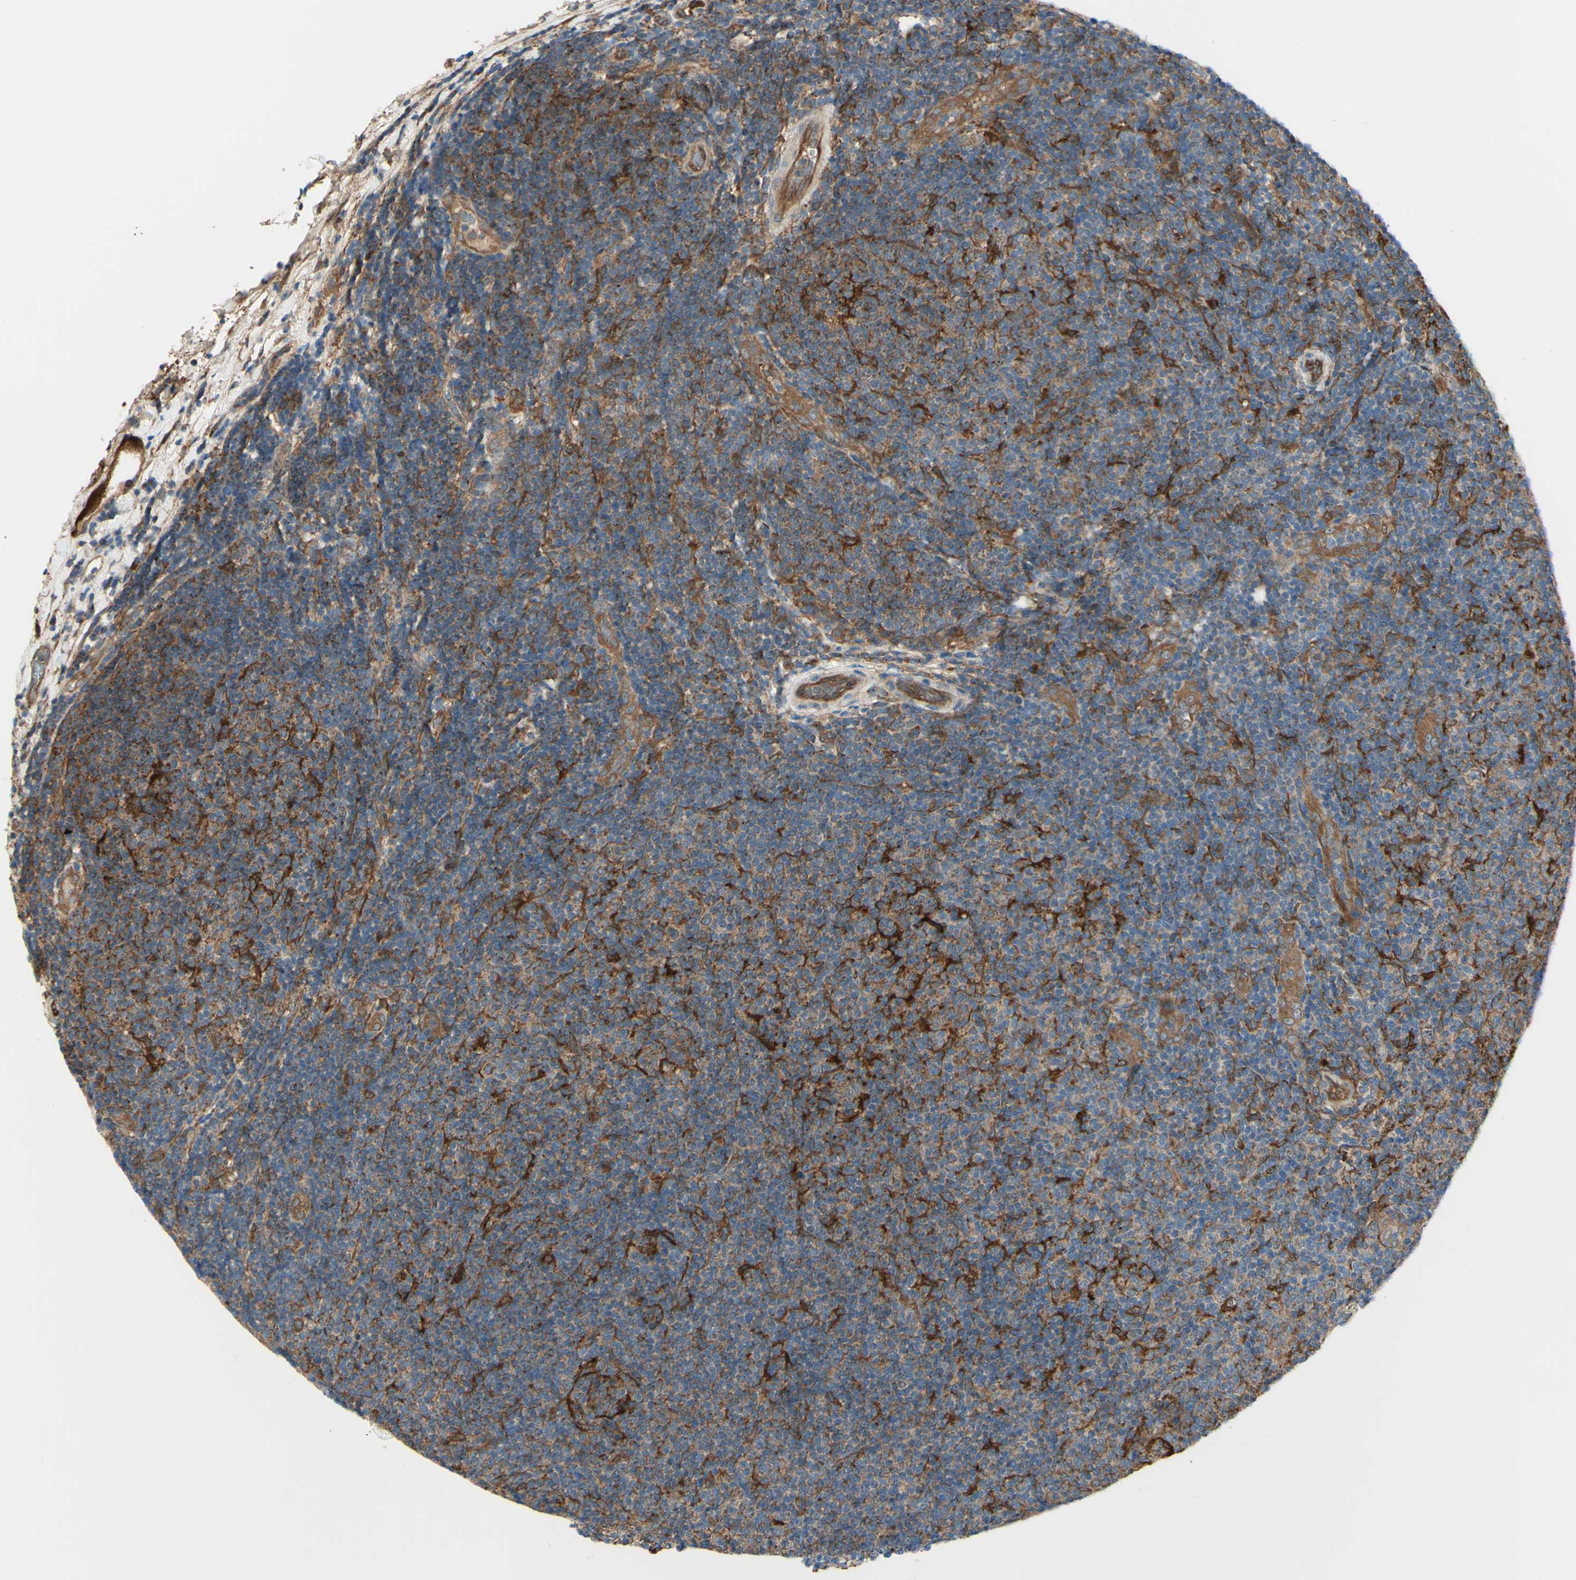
{"staining": {"intensity": "moderate", "quantity": ">75%", "location": "cytoplasmic/membranous"}, "tissue": "lymphoma", "cell_type": "Tumor cells", "image_type": "cancer", "snomed": [{"axis": "morphology", "description": "Malignant lymphoma, non-Hodgkin's type, Low grade"}, {"axis": "topography", "description": "Lymph node"}], "caption": "There is medium levels of moderate cytoplasmic/membranous staining in tumor cells of lymphoma, as demonstrated by immunohistochemical staining (brown color).", "gene": "IGSF9B", "patient": {"sex": "male", "age": 83}}